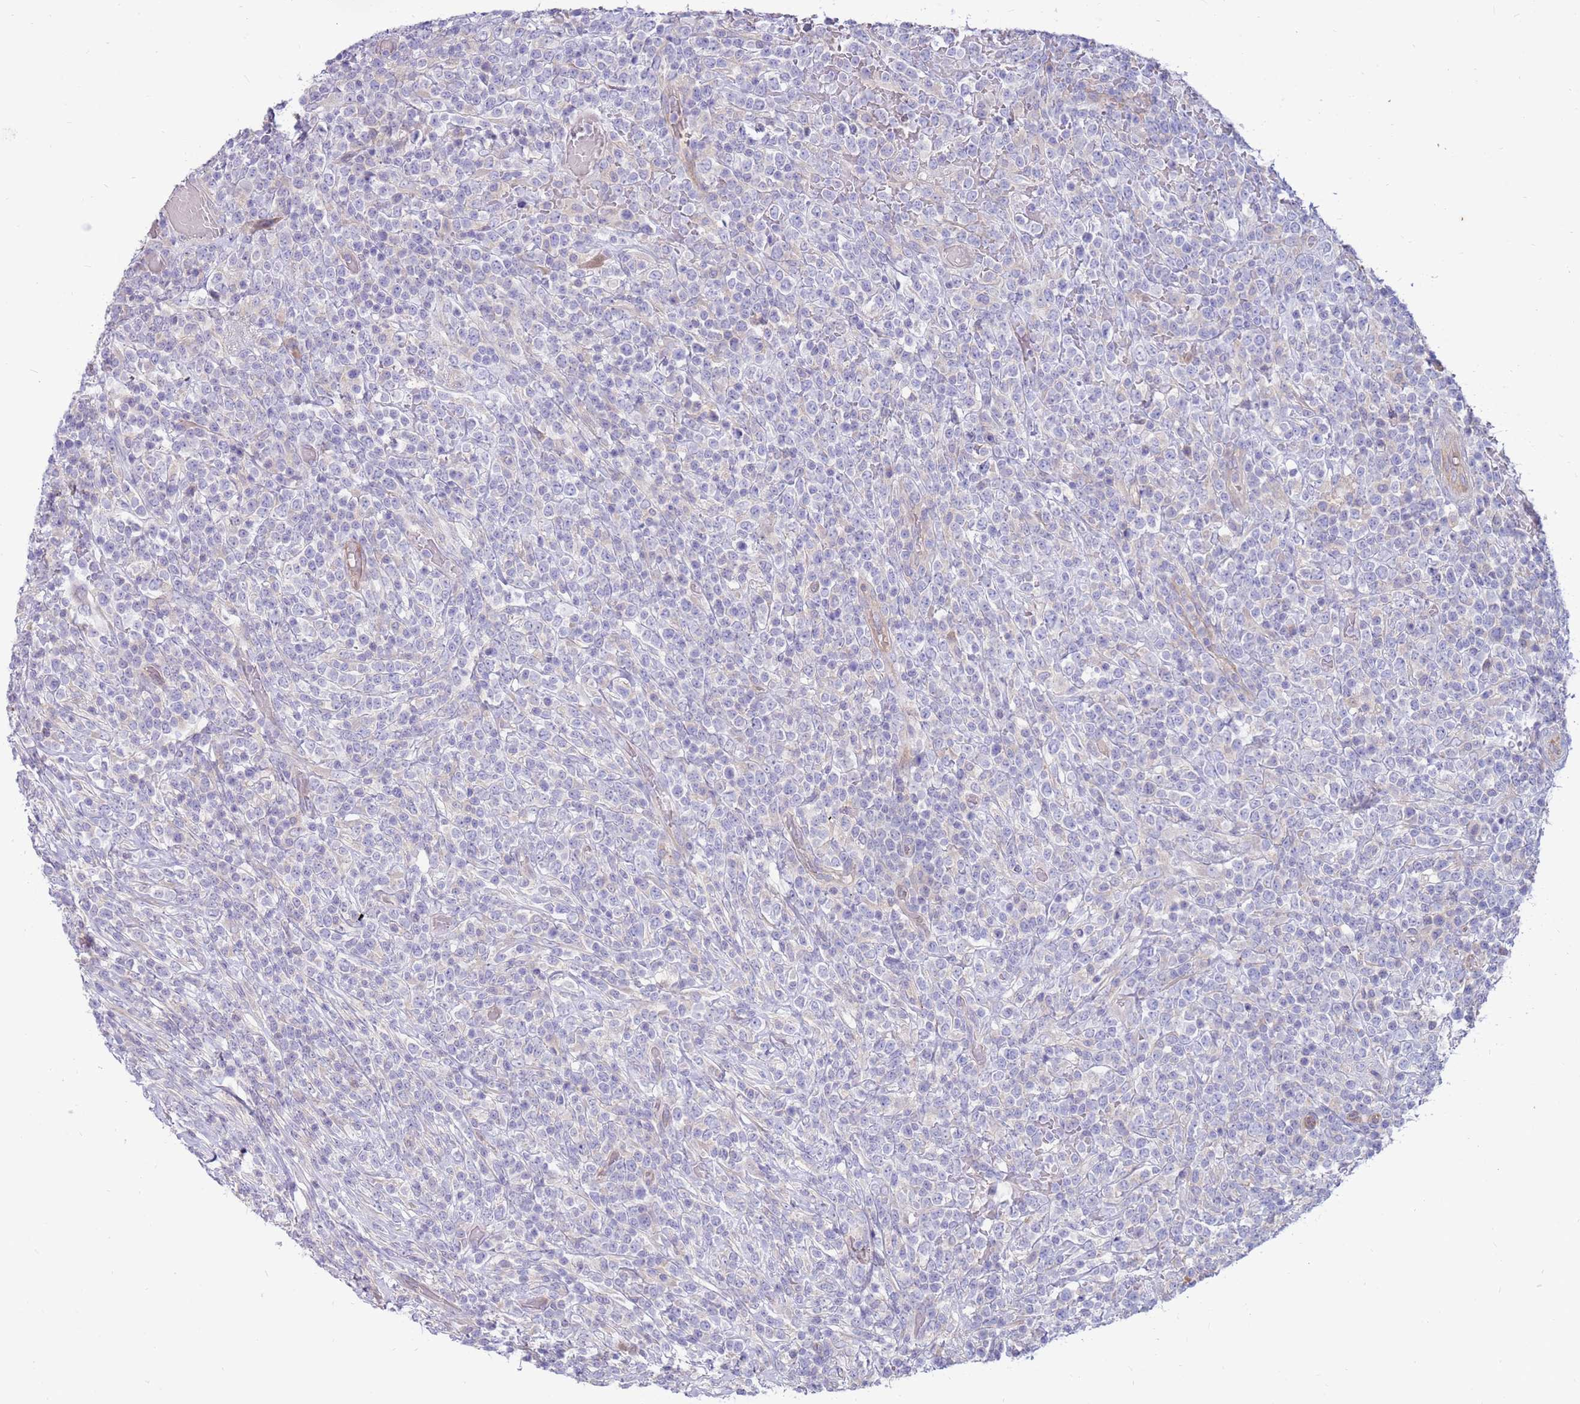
{"staining": {"intensity": "negative", "quantity": "none", "location": "none"}, "tissue": "lymphoma", "cell_type": "Tumor cells", "image_type": "cancer", "snomed": [{"axis": "morphology", "description": "Malignant lymphoma, non-Hodgkin's type, High grade"}, {"axis": "topography", "description": "Colon"}], "caption": "High power microscopy image of an immunohistochemistry (IHC) image of high-grade malignant lymphoma, non-Hodgkin's type, revealing no significant positivity in tumor cells.", "gene": "SLC44A4", "patient": {"sex": "female", "age": 53}}